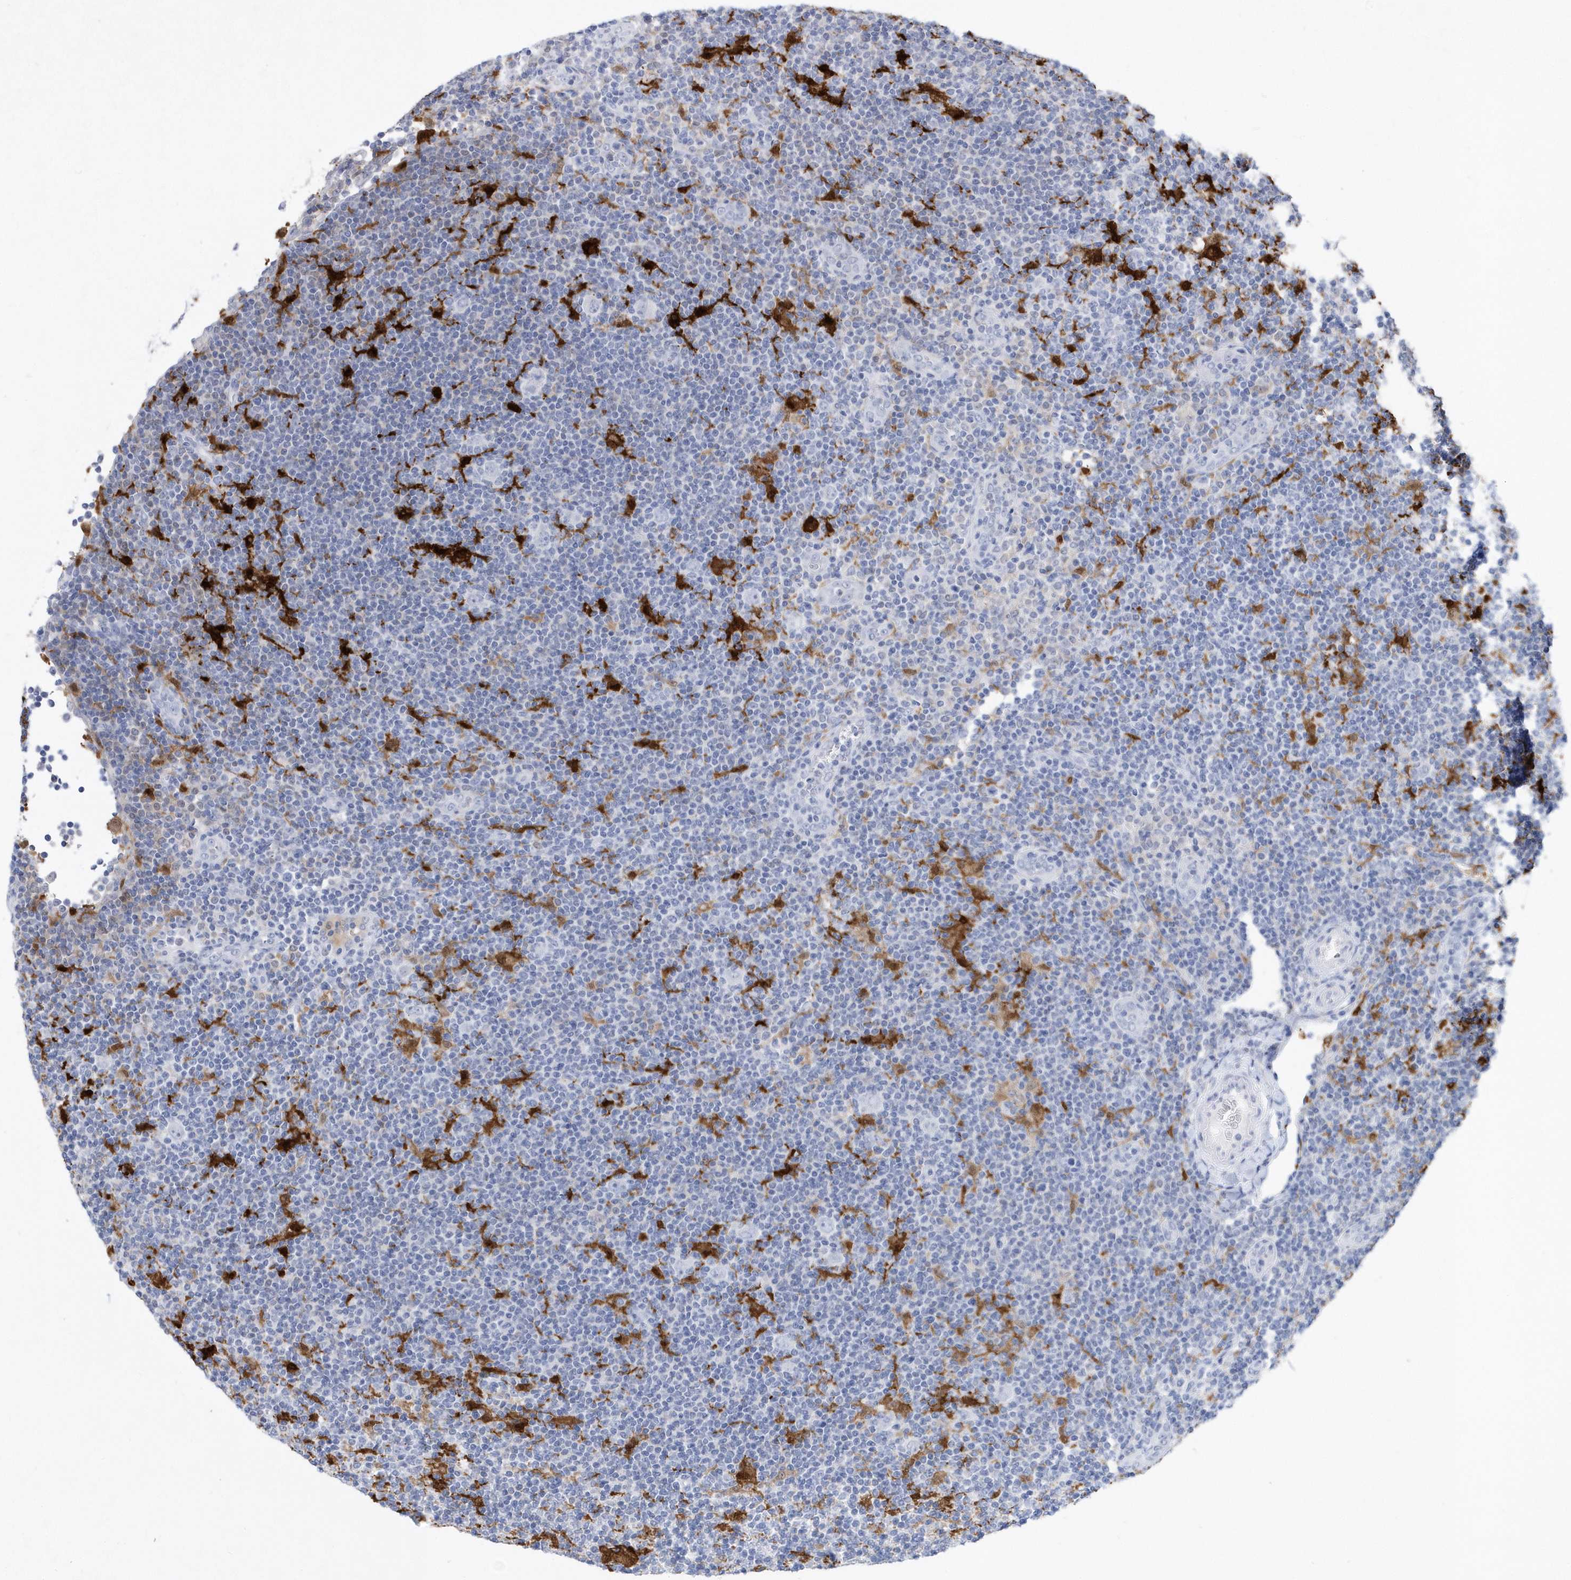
{"staining": {"intensity": "negative", "quantity": "none", "location": "none"}, "tissue": "lymphoma", "cell_type": "Tumor cells", "image_type": "cancer", "snomed": [{"axis": "morphology", "description": "Hodgkin's disease, NOS"}, {"axis": "topography", "description": "Lymph node"}], "caption": "DAB immunohistochemical staining of human lymphoma shows no significant expression in tumor cells. Nuclei are stained in blue.", "gene": "BHLHA15", "patient": {"sex": "female", "age": 57}}